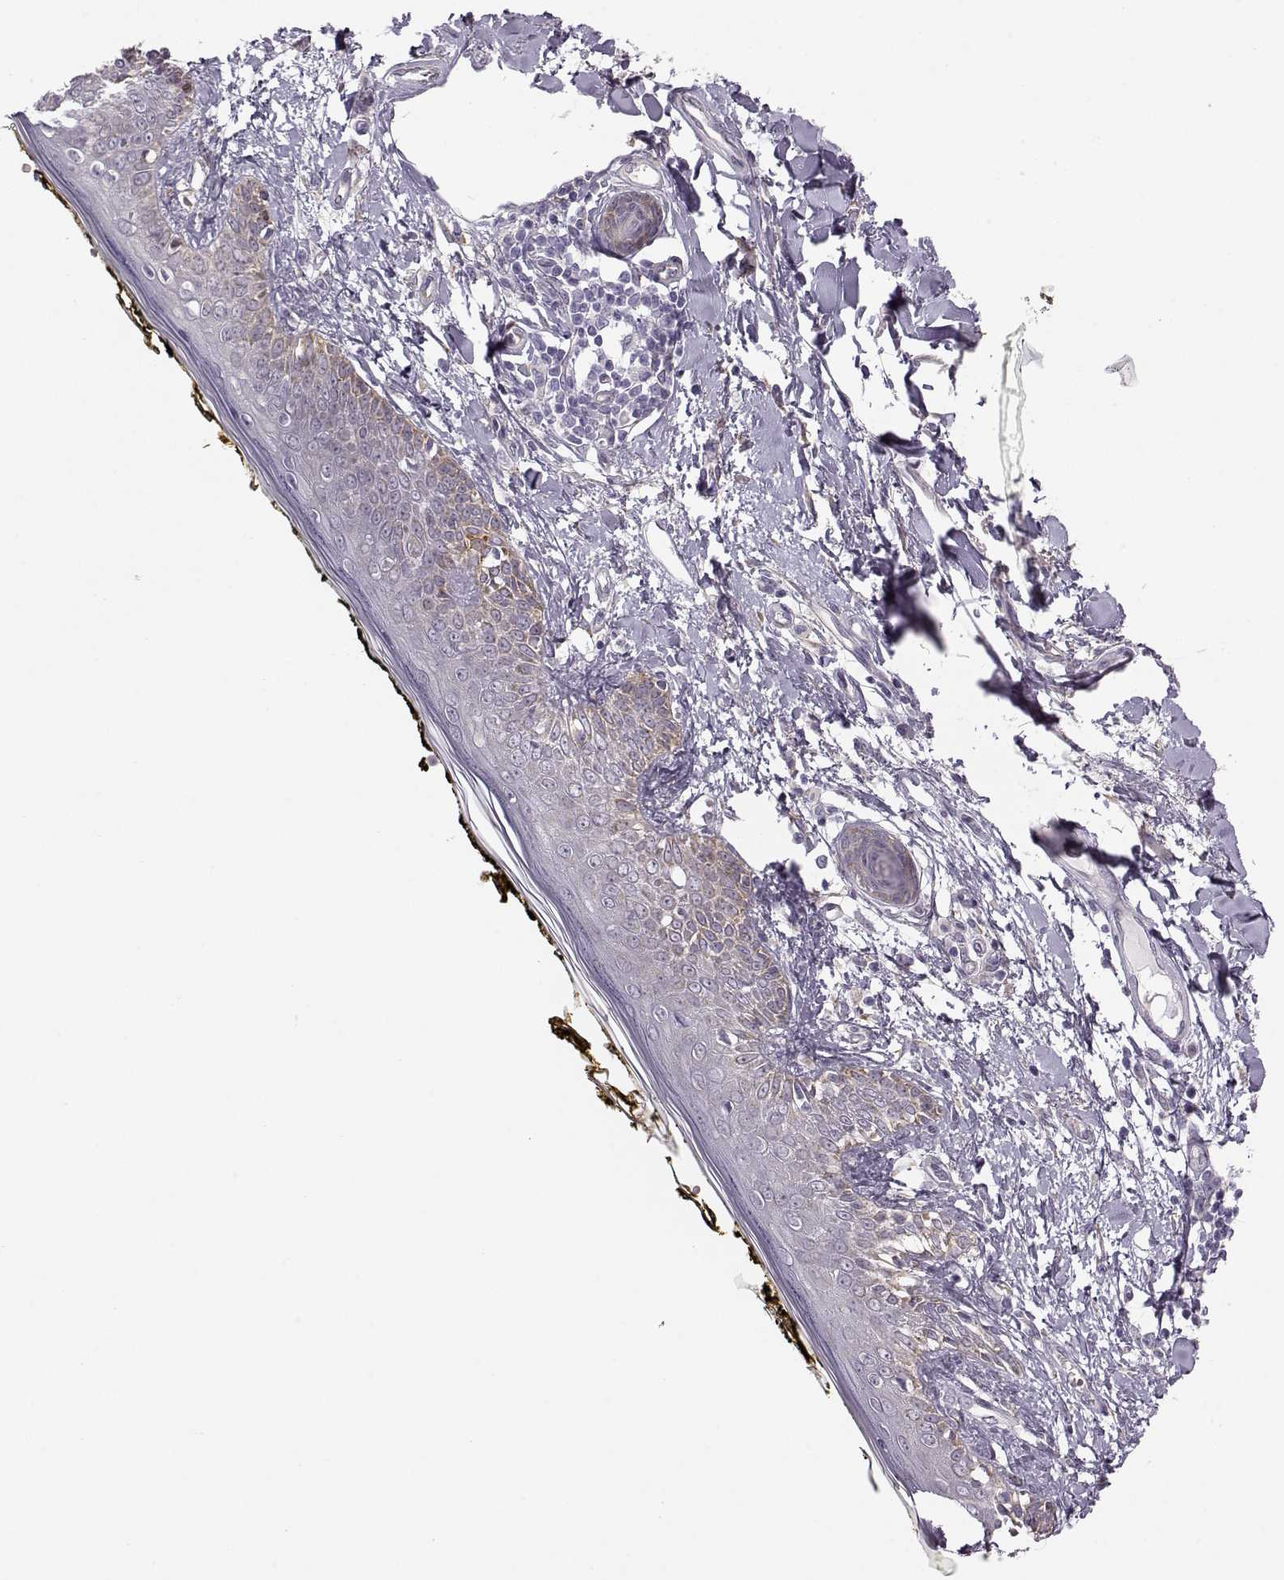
{"staining": {"intensity": "negative", "quantity": "none", "location": "none"}, "tissue": "skin", "cell_type": "Fibroblasts", "image_type": "normal", "snomed": [{"axis": "morphology", "description": "Normal tissue, NOS"}, {"axis": "topography", "description": "Skin"}], "caption": "This is an immunohistochemistry (IHC) image of unremarkable skin. There is no expression in fibroblasts.", "gene": "KCNMB4", "patient": {"sex": "male", "age": 76}}